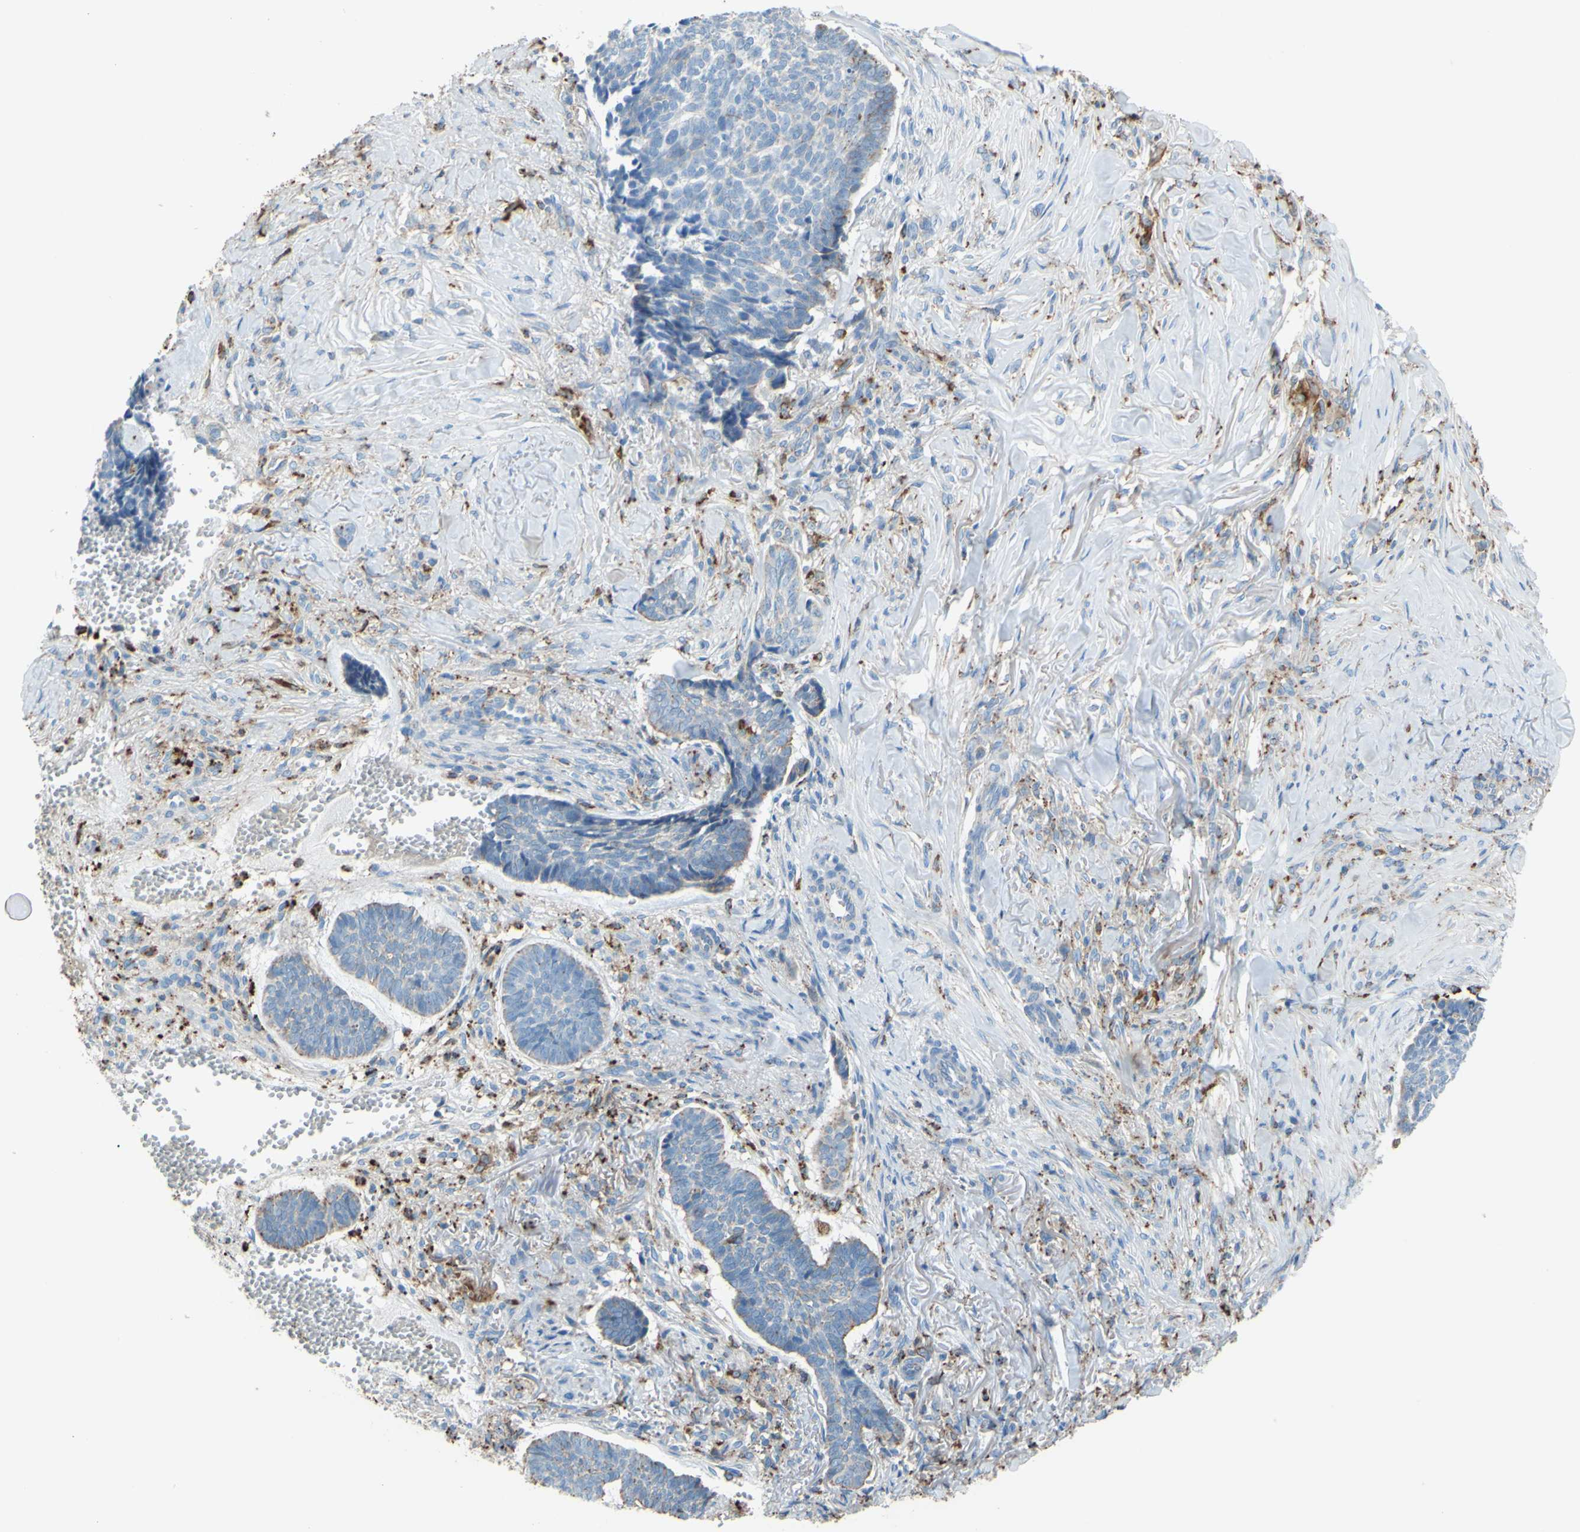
{"staining": {"intensity": "weak", "quantity": "25%-75%", "location": "cytoplasmic/membranous"}, "tissue": "skin cancer", "cell_type": "Tumor cells", "image_type": "cancer", "snomed": [{"axis": "morphology", "description": "Basal cell carcinoma"}, {"axis": "topography", "description": "Skin"}], "caption": "A low amount of weak cytoplasmic/membranous staining is appreciated in approximately 25%-75% of tumor cells in skin cancer tissue. (brown staining indicates protein expression, while blue staining denotes nuclei).", "gene": "CTSD", "patient": {"sex": "male", "age": 84}}